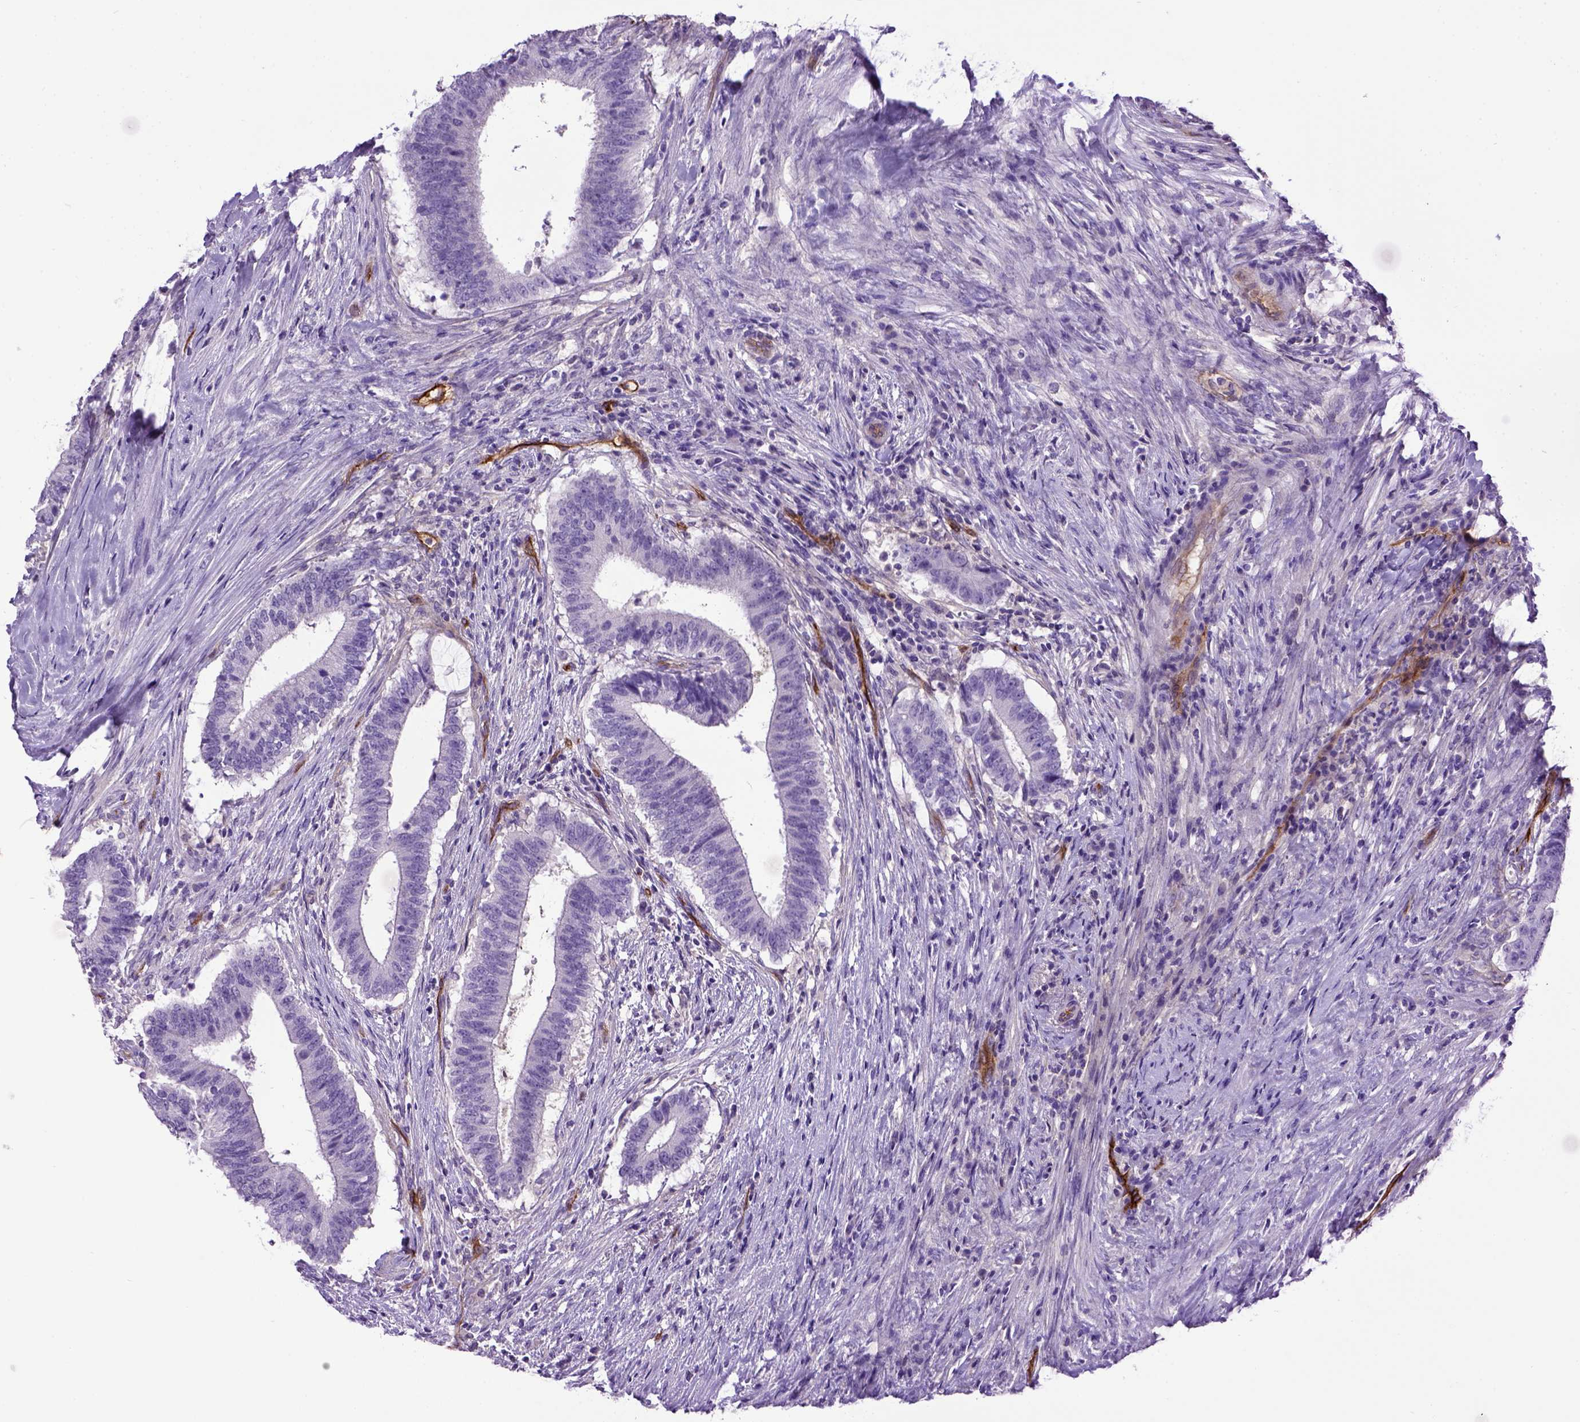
{"staining": {"intensity": "negative", "quantity": "none", "location": "none"}, "tissue": "colorectal cancer", "cell_type": "Tumor cells", "image_type": "cancer", "snomed": [{"axis": "morphology", "description": "Adenocarcinoma, NOS"}, {"axis": "topography", "description": "Colon"}], "caption": "An IHC histopathology image of colorectal cancer (adenocarcinoma) is shown. There is no staining in tumor cells of colorectal cancer (adenocarcinoma).", "gene": "ENG", "patient": {"sex": "female", "age": 43}}